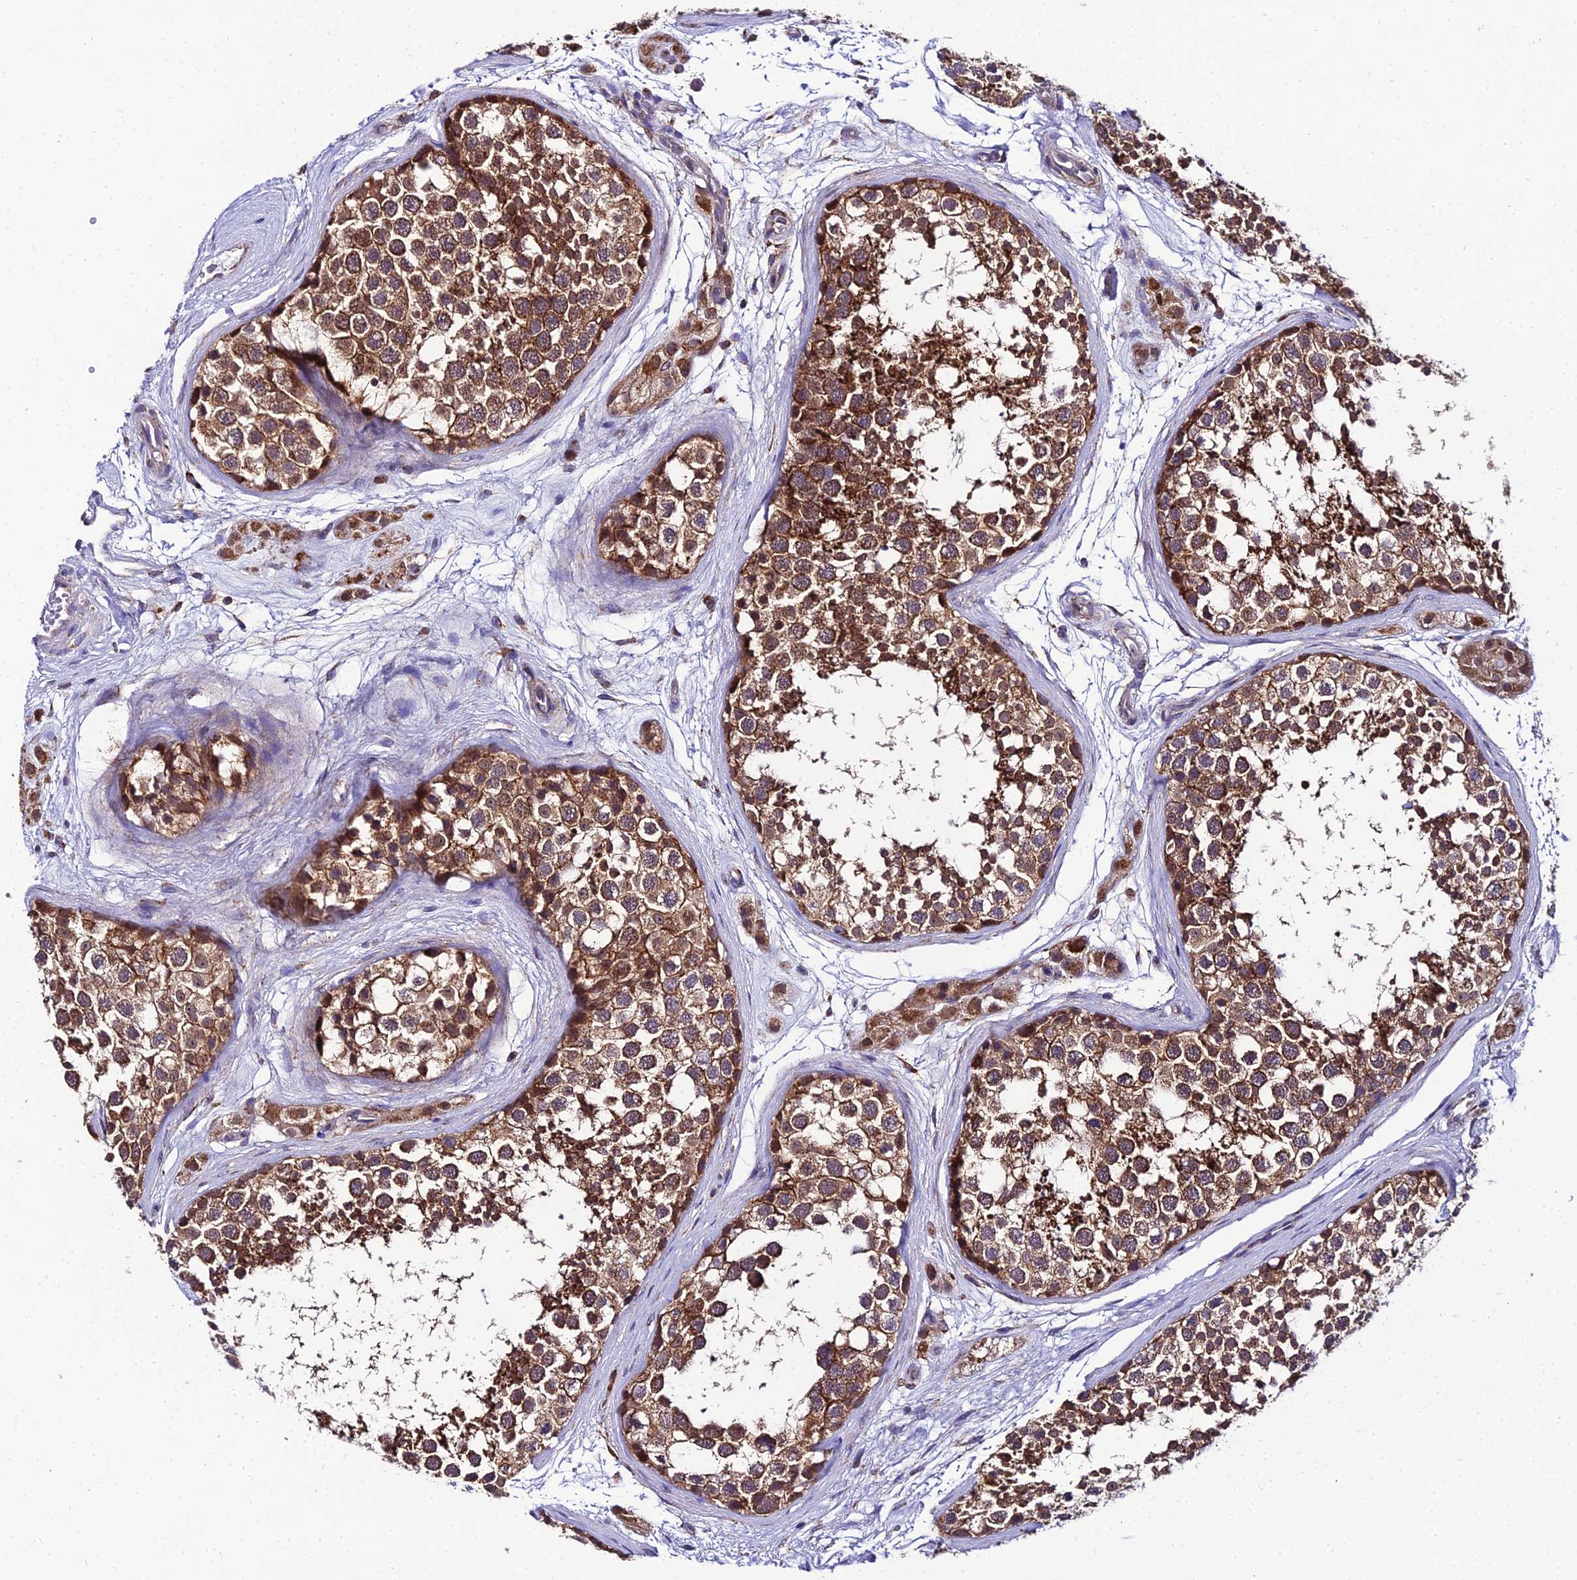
{"staining": {"intensity": "strong", "quantity": ">75%", "location": "cytoplasmic/membranous"}, "tissue": "testis", "cell_type": "Cells in seminiferous ducts", "image_type": "normal", "snomed": [{"axis": "morphology", "description": "Normal tissue, NOS"}, {"axis": "topography", "description": "Testis"}], "caption": "Immunohistochemistry (IHC) staining of normal testis, which reveals high levels of strong cytoplasmic/membranous staining in about >75% of cells in seminiferous ducts indicating strong cytoplasmic/membranous protein expression. The staining was performed using DAB (brown) for protein detection and nuclei were counterstained in hematoxylin (blue).", "gene": "PSMD2", "patient": {"sex": "male", "age": 56}}